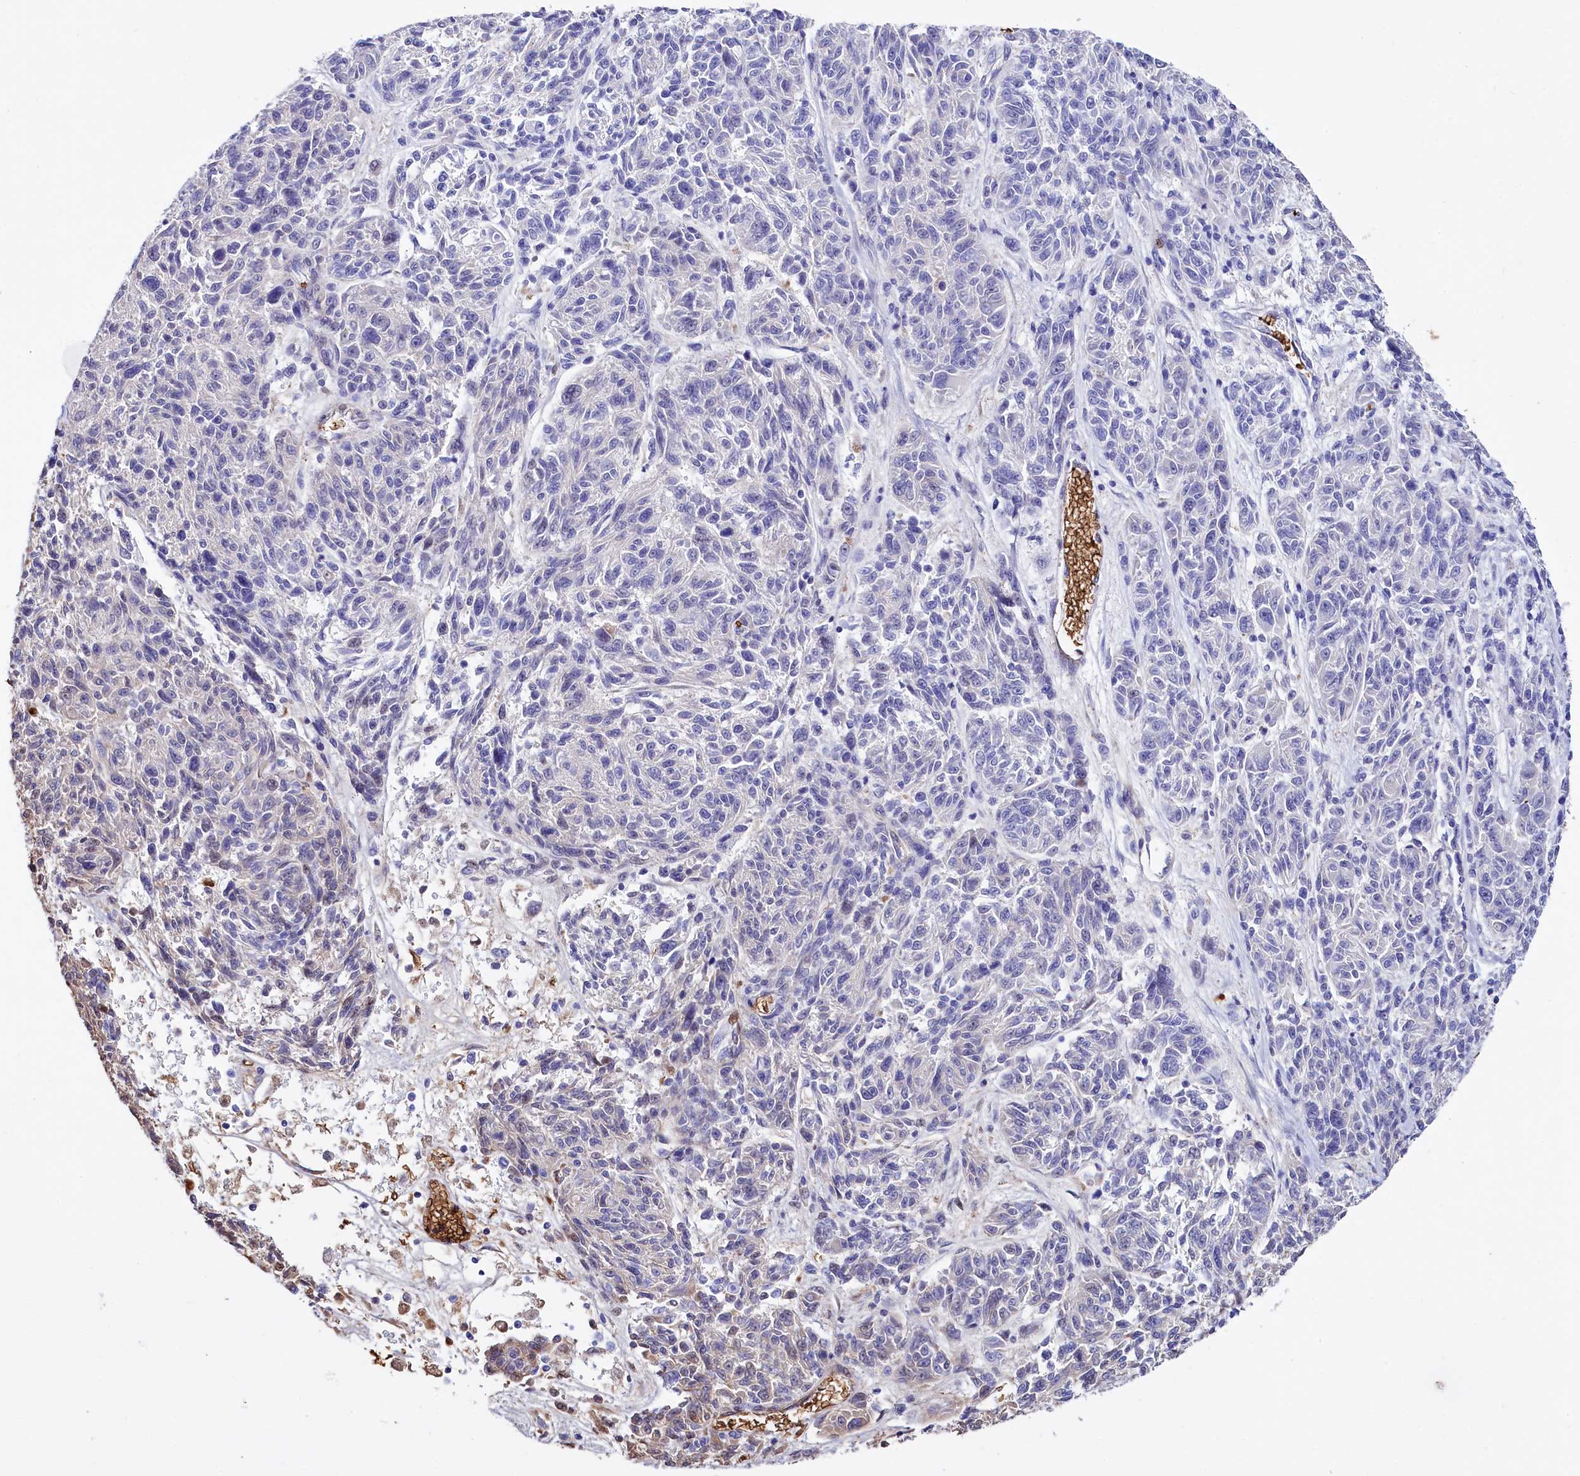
{"staining": {"intensity": "negative", "quantity": "none", "location": "none"}, "tissue": "melanoma", "cell_type": "Tumor cells", "image_type": "cancer", "snomed": [{"axis": "morphology", "description": "Malignant melanoma, NOS"}, {"axis": "topography", "description": "Skin"}], "caption": "Tumor cells are negative for protein expression in human melanoma.", "gene": "RPUSD3", "patient": {"sex": "male", "age": 53}}